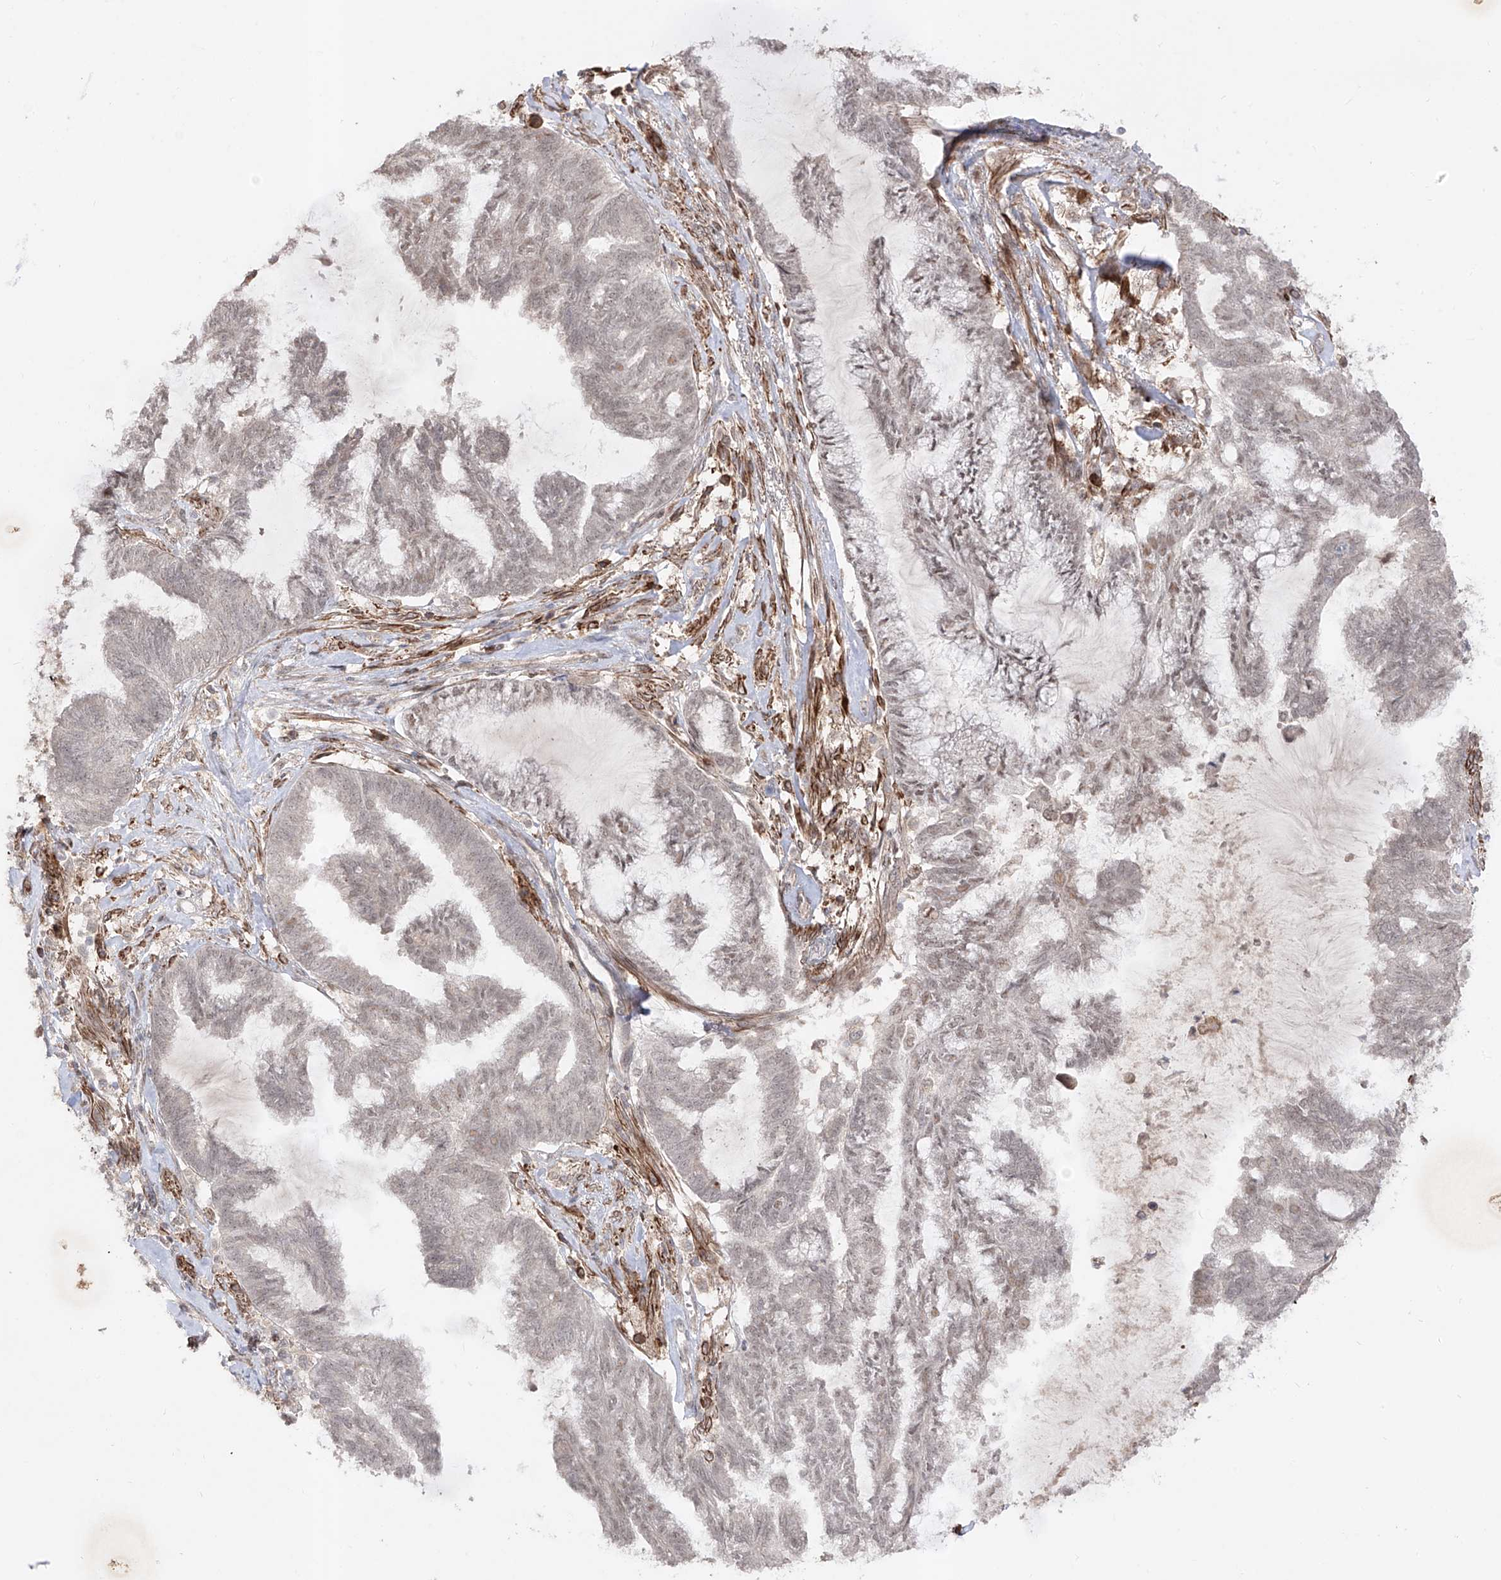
{"staining": {"intensity": "negative", "quantity": "none", "location": "none"}, "tissue": "endometrial cancer", "cell_type": "Tumor cells", "image_type": "cancer", "snomed": [{"axis": "morphology", "description": "Adenocarcinoma, NOS"}, {"axis": "topography", "description": "Endometrium"}], "caption": "Histopathology image shows no significant protein expression in tumor cells of endometrial cancer. (DAB (3,3'-diaminobenzidine) IHC with hematoxylin counter stain).", "gene": "KDM1B", "patient": {"sex": "female", "age": 86}}